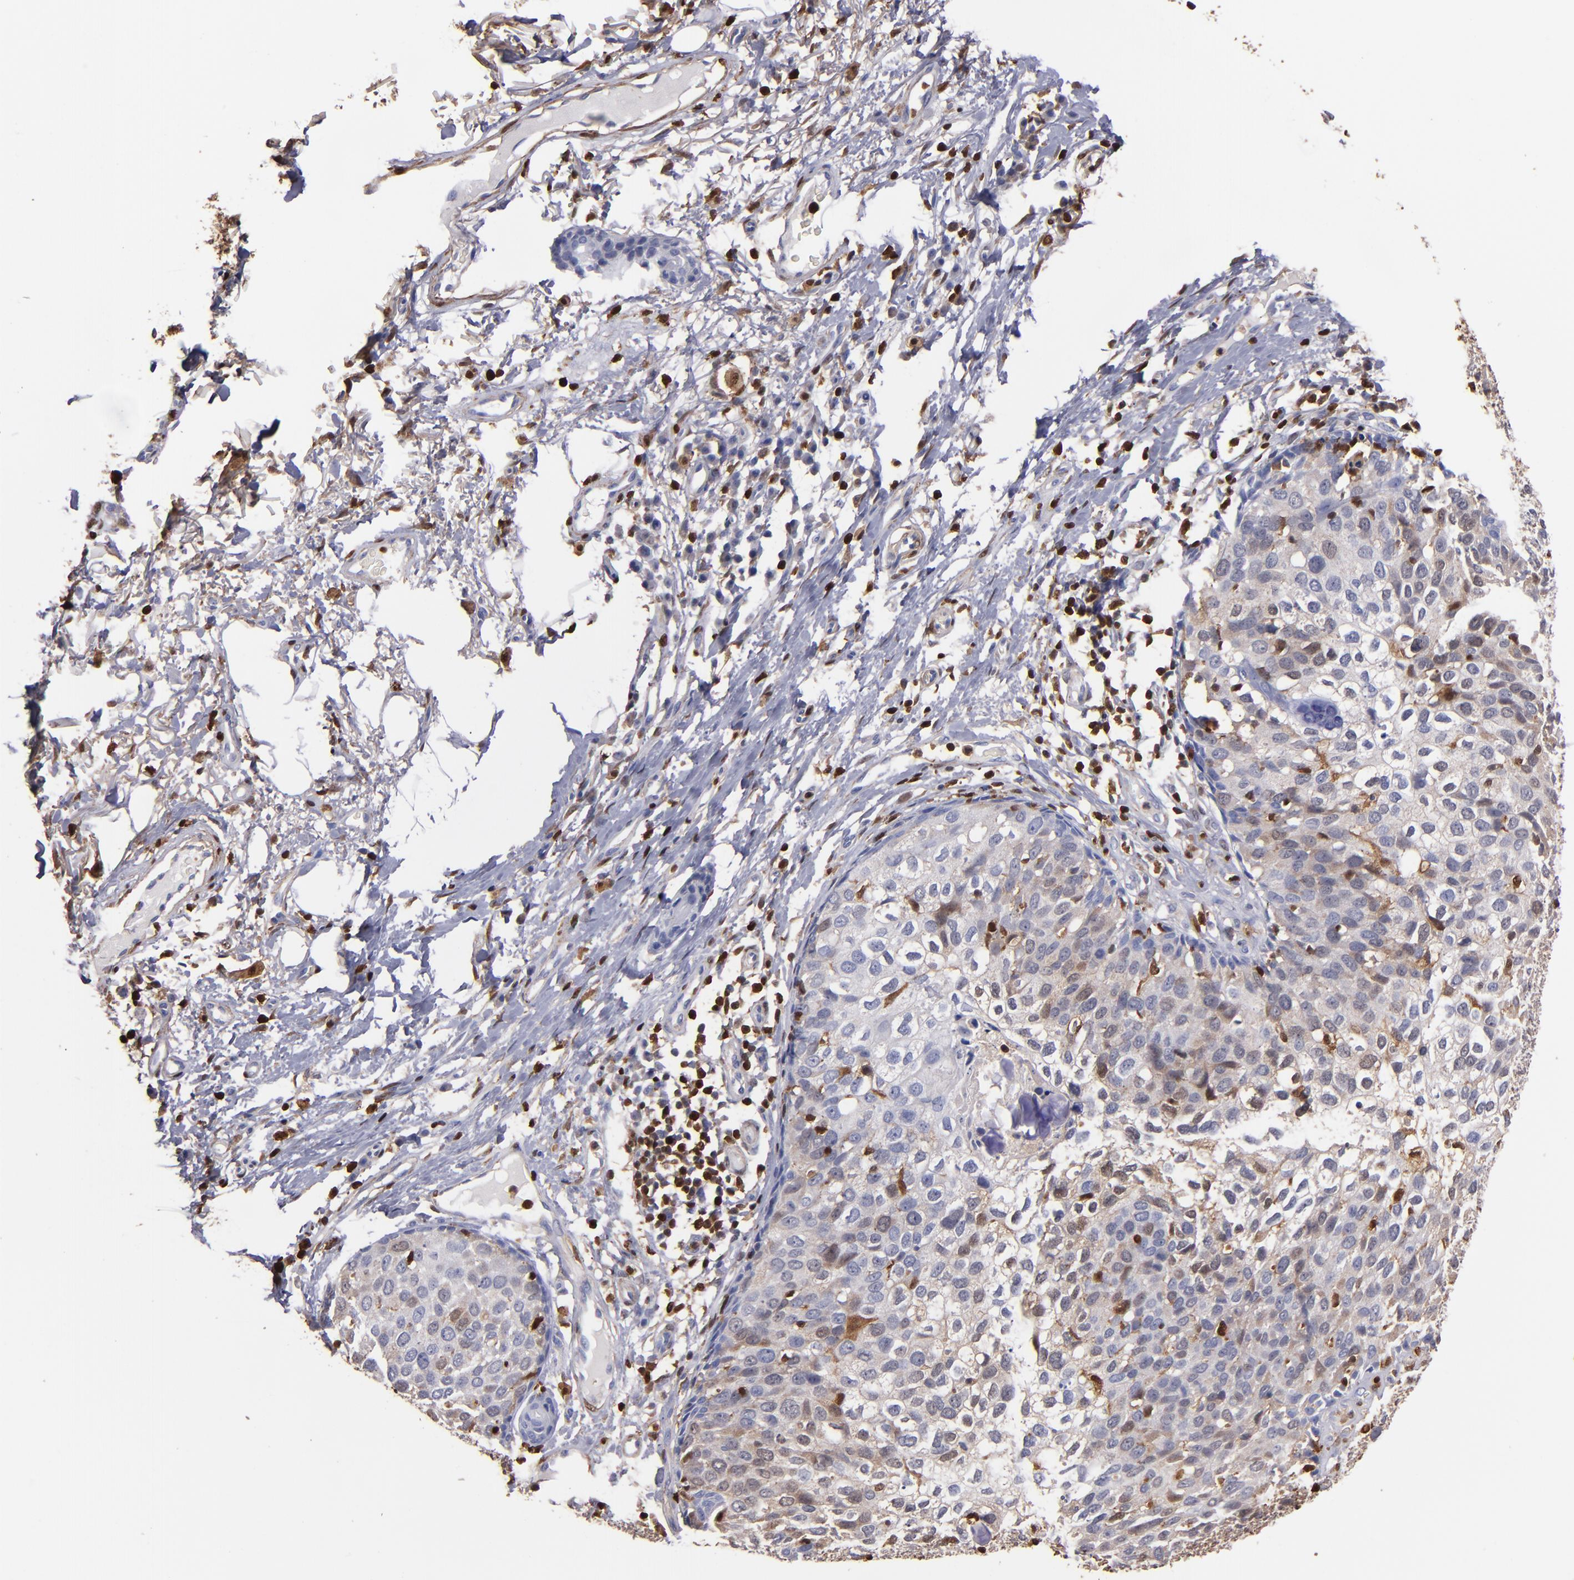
{"staining": {"intensity": "weak", "quantity": "<25%", "location": "cytoplasmic/membranous,nuclear"}, "tissue": "skin cancer", "cell_type": "Tumor cells", "image_type": "cancer", "snomed": [{"axis": "morphology", "description": "Squamous cell carcinoma, NOS"}, {"axis": "topography", "description": "Skin"}], "caption": "High magnification brightfield microscopy of squamous cell carcinoma (skin) stained with DAB (3,3'-diaminobenzidine) (brown) and counterstained with hematoxylin (blue): tumor cells show no significant expression. (DAB immunohistochemistry with hematoxylin counter stain).", "gene": "S100A4", "patient": {"sex": "male", "age": 87}}